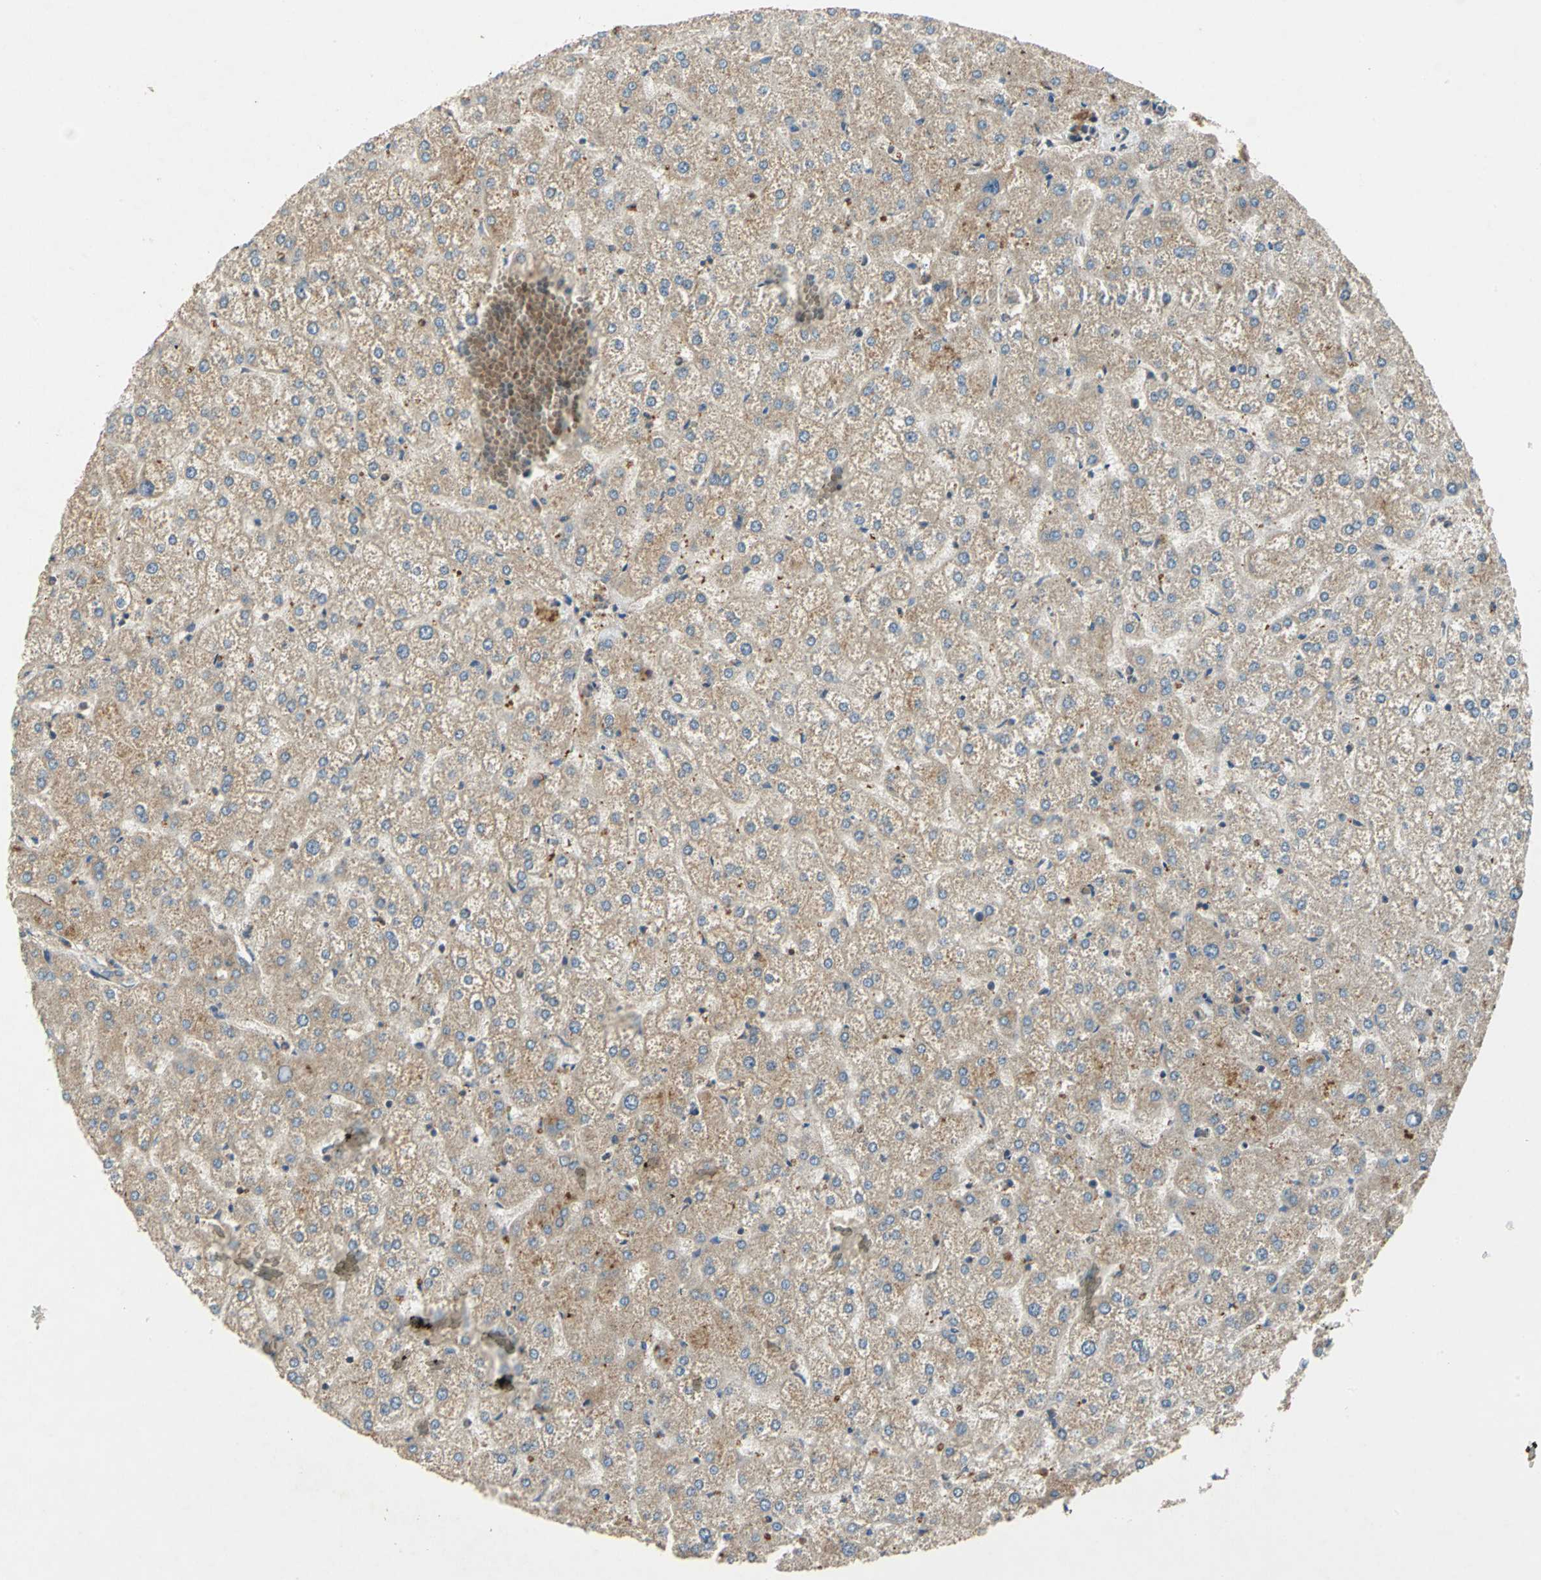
{"staining": {"intensity": "moderate", "quantity": "25%-75%", "location": "cytoplasmic/membranous"}, "tissue": "liver", "cell_type": "Cholangiocytes", "image_type": "normal", "snomed": [{"axis": "morphology", "description": "Normal tissue, NOS"}, {"axis": "topography", "description": "Liver"}], "caption": "The image shows a brown stain indicating the presence of a protein in the cytoplasmic/membranous of cholangiocytes in liver. Using DAB (brown) and hematoxylin (blue) stains, captured at high magnification using brightfield microscopy.", "gene": "EMCN", "patient": {"sex": "female", "age": 32}}